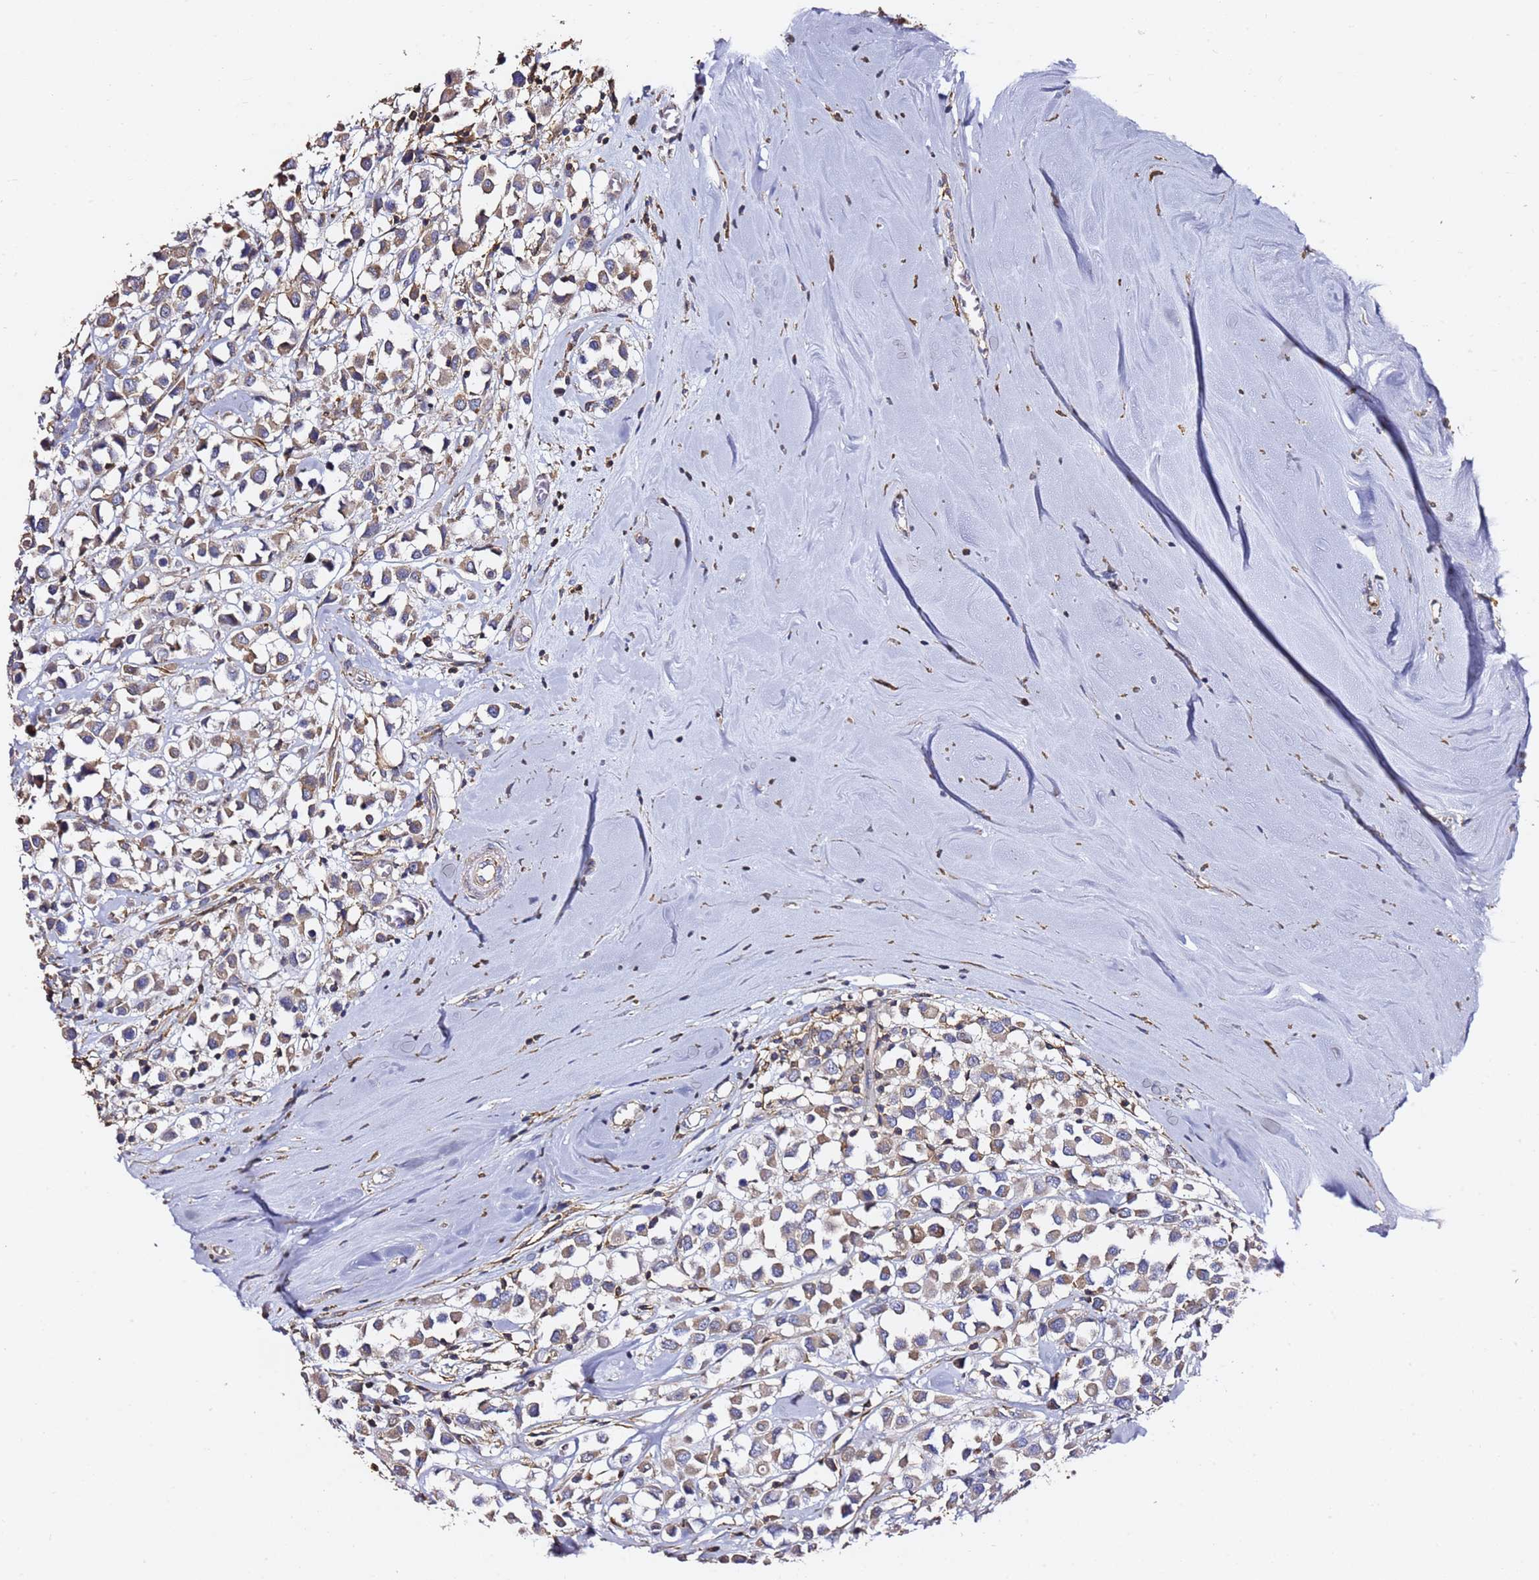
{"staining": {"intensity": "weak", "quantity": ">75%", "location": "cytoplasmic/membranous"}, "tissue": "breast cancer", "cell_type": "Tumor cells", "image_type": "cancer", "snomed": [{"axis": "morphology", "description": "Duct carcinoma"}, {"axis": "topography", "description": "Breast"}], "caption": "Immunohistochemistry (IHC) micrograph of neoplastic tissue: breast cancer stained using IHC displays low levels of weak protein expression localized specifically in the cytoplasmic/membranous of tumor cells, appearing as a cytoplasmic/membranous brown color.", "gene": "ZFP36L2", "patient": {"sex": "female", "age": 61}}